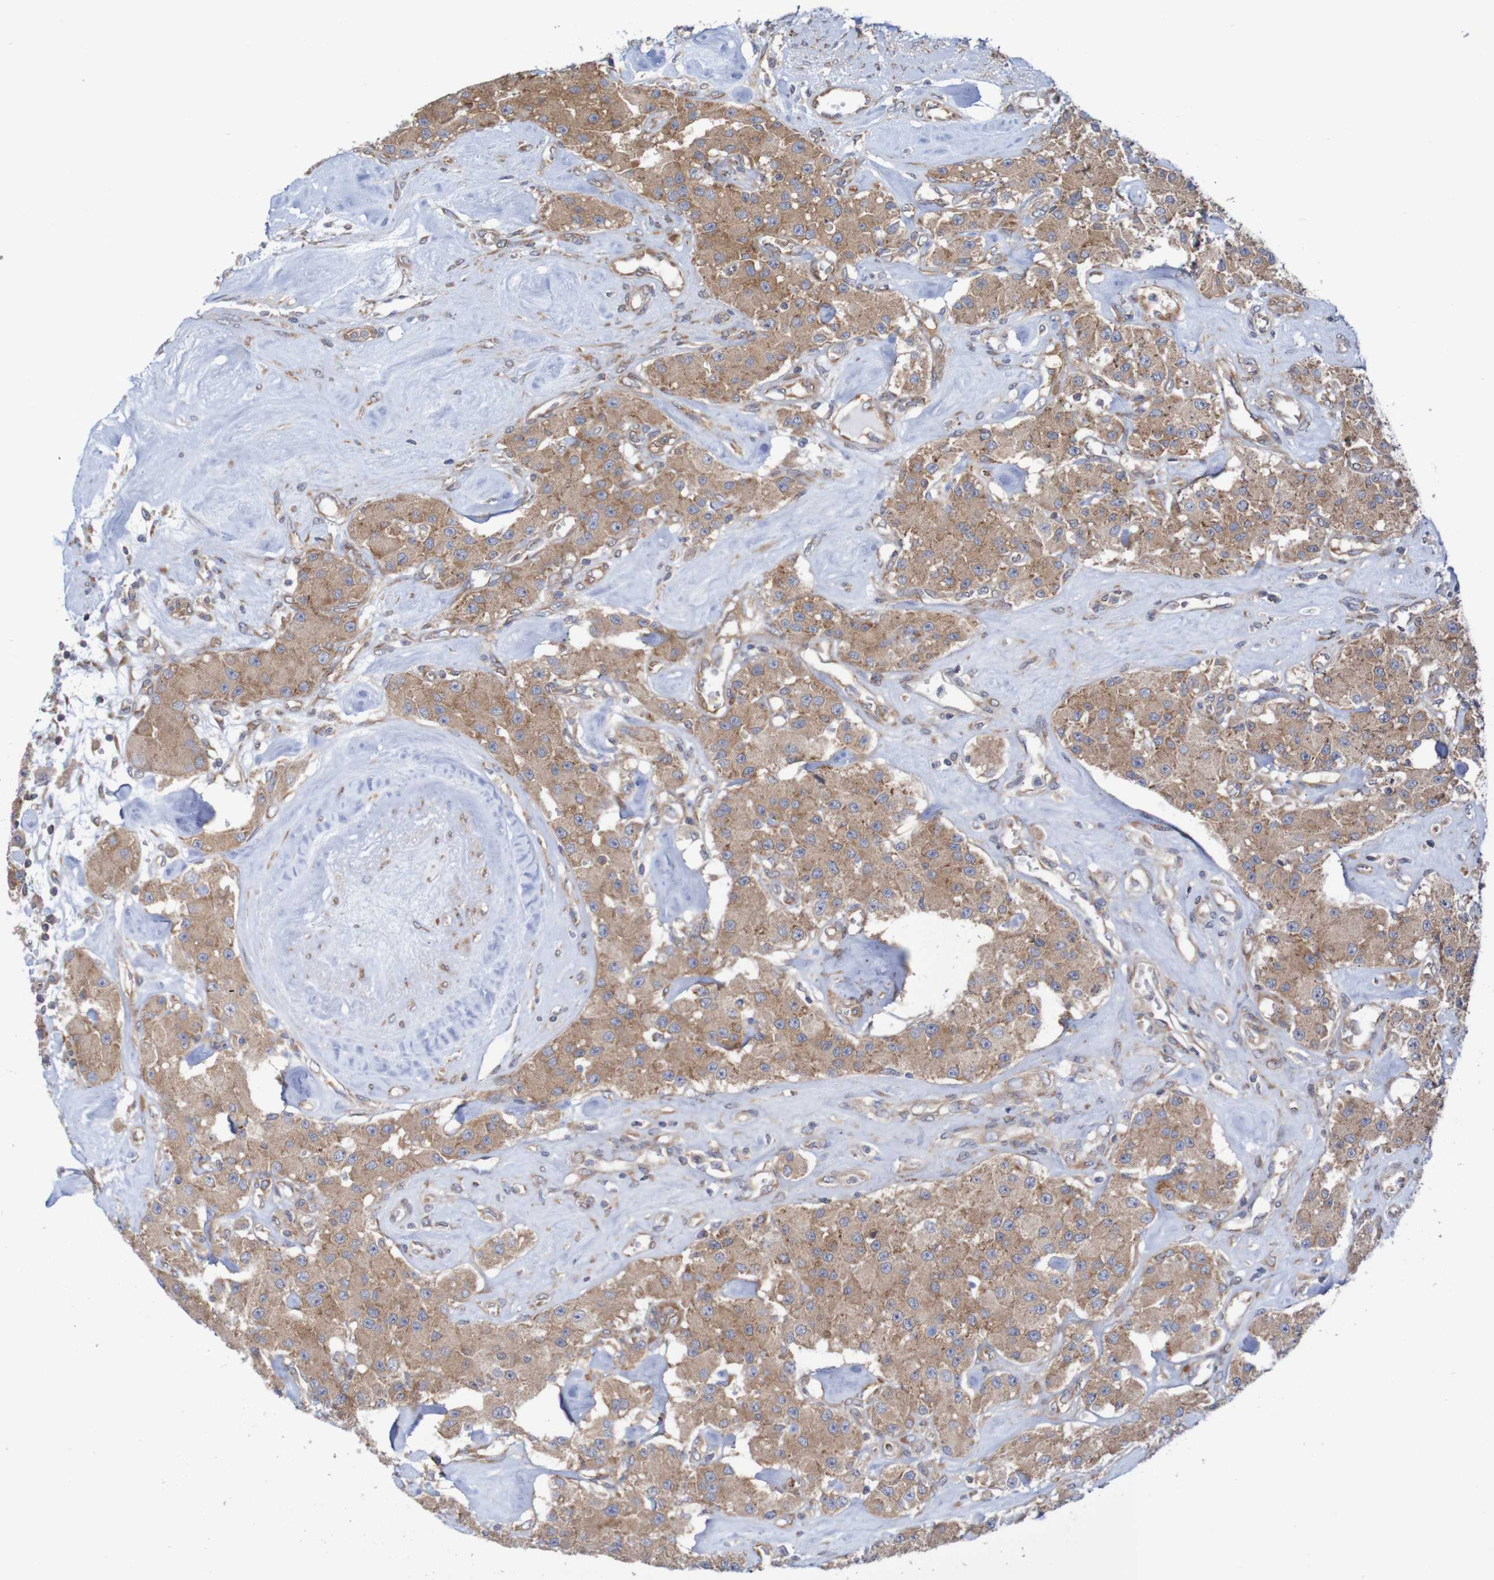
{"staining": {"intensity": "moderate", "quantity": ">75%", "location": "cytoplasmic/membranous"}, "tissue": "carcinoid", "cell_type": "Tumor cells", "image_type": "cancer", "snomed": [{"axis": "morphology", "description": "Carcinoid, malignant, NOS"}, {"axis": "topography", "description": "Pancreas"}], "caption": "Carcinoid (malignant) stained with a brown dye shows moderate cytoplasmic/membranous positive expression in approximately >75% of tumor cells.", "gene": "LRRC47", "patient": {"sex": "male", "age": 41}}